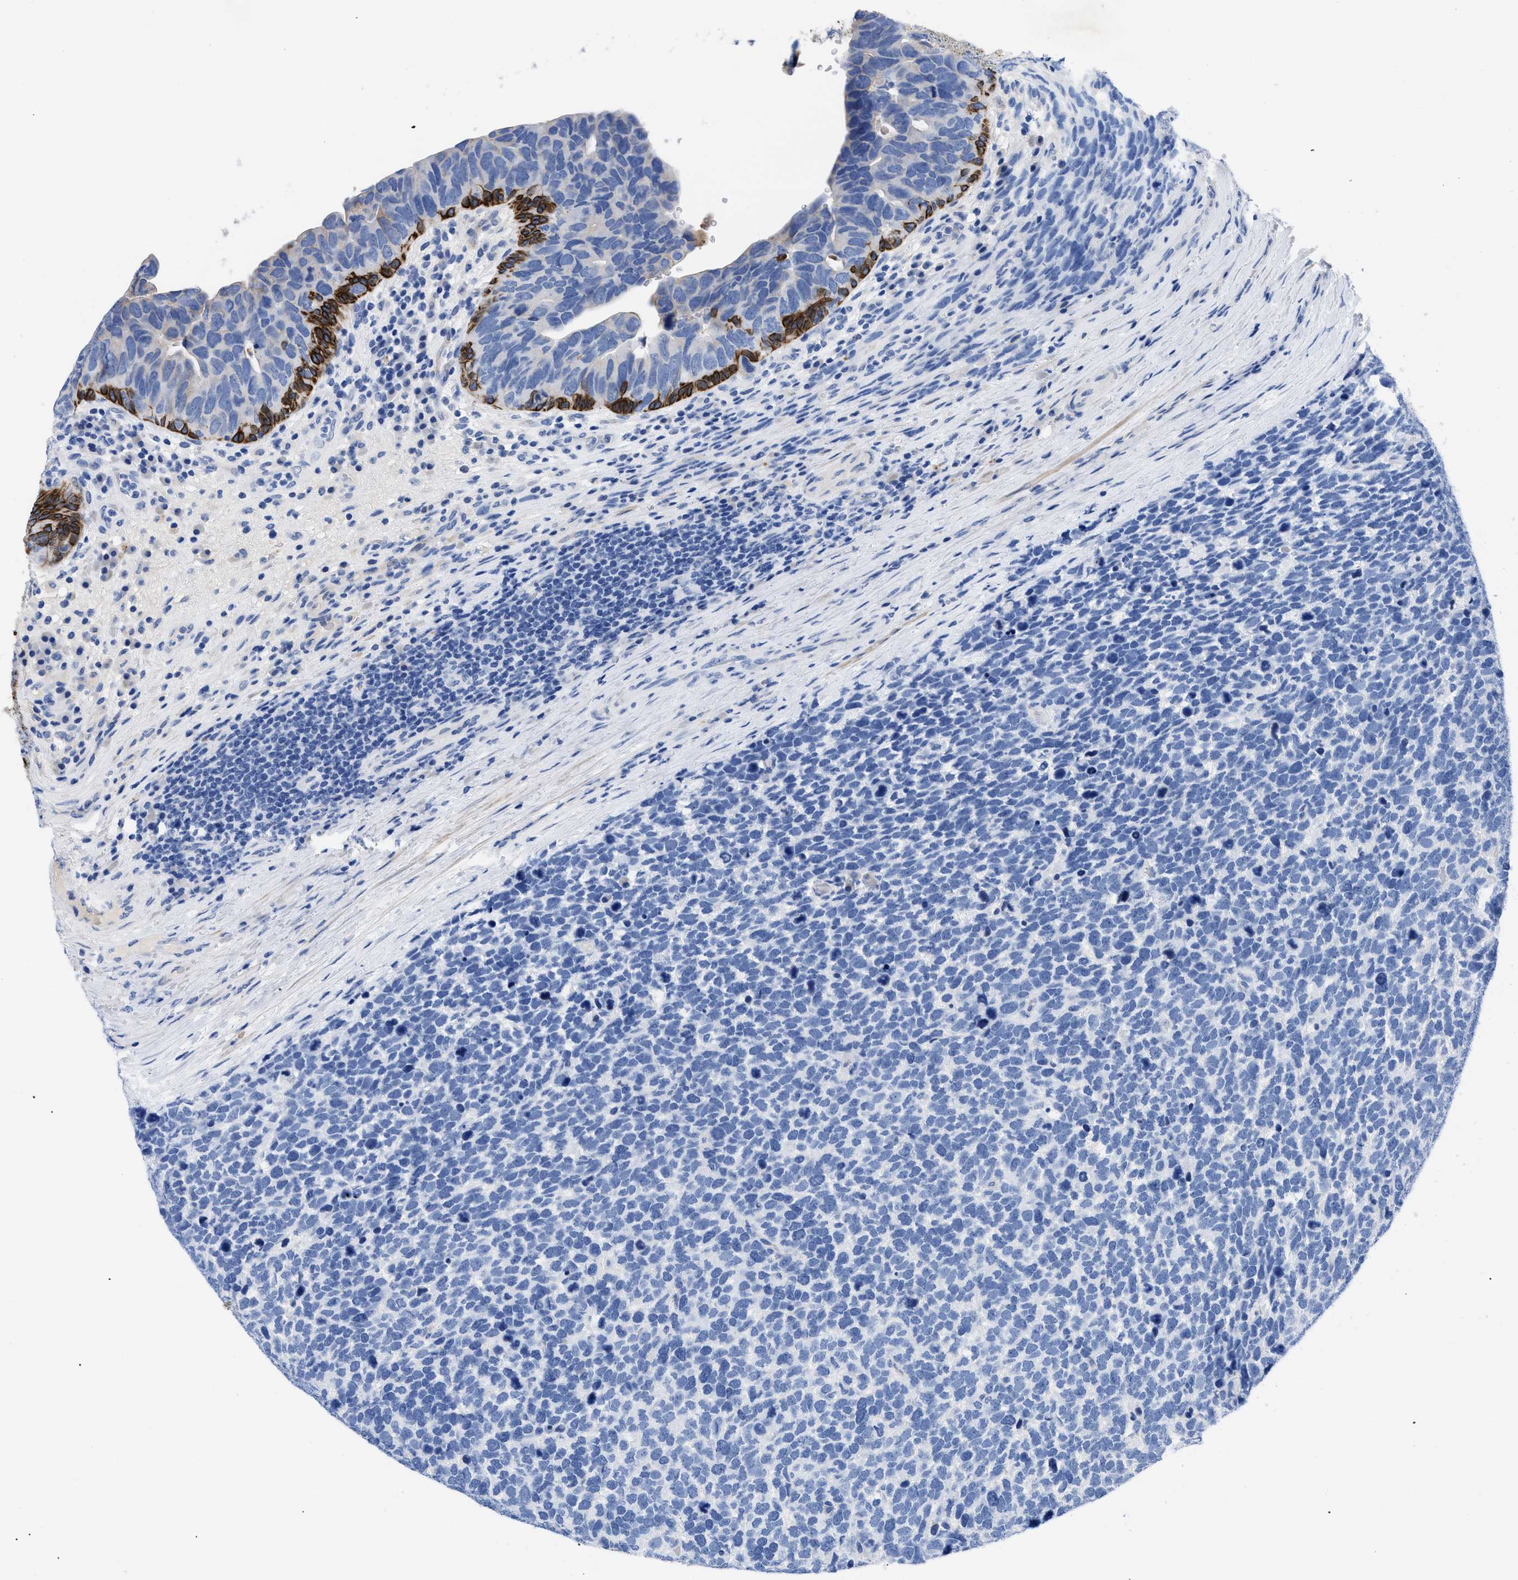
{"staining": {"intensity": "negative", "quantity": "none", "location": "none"}, "tissue": "urothelial cancer", "cell_type": "Tumor cells", "image_type": "cancer", "snomed": [{"axis": "morphology", "description": "Urothelial carcinoma, High grade"}, {"axis": "topography", "description": "Urinary bladder"}], "caption": "DAB (3,3'-diaminobenzidine) immunohistochemical staining of human high-grade urothelial carcinoma demonstrates no significant expression in tumor cells.", "gene": "TMEM68", "patient": {"sex": "female", "age": 82}}